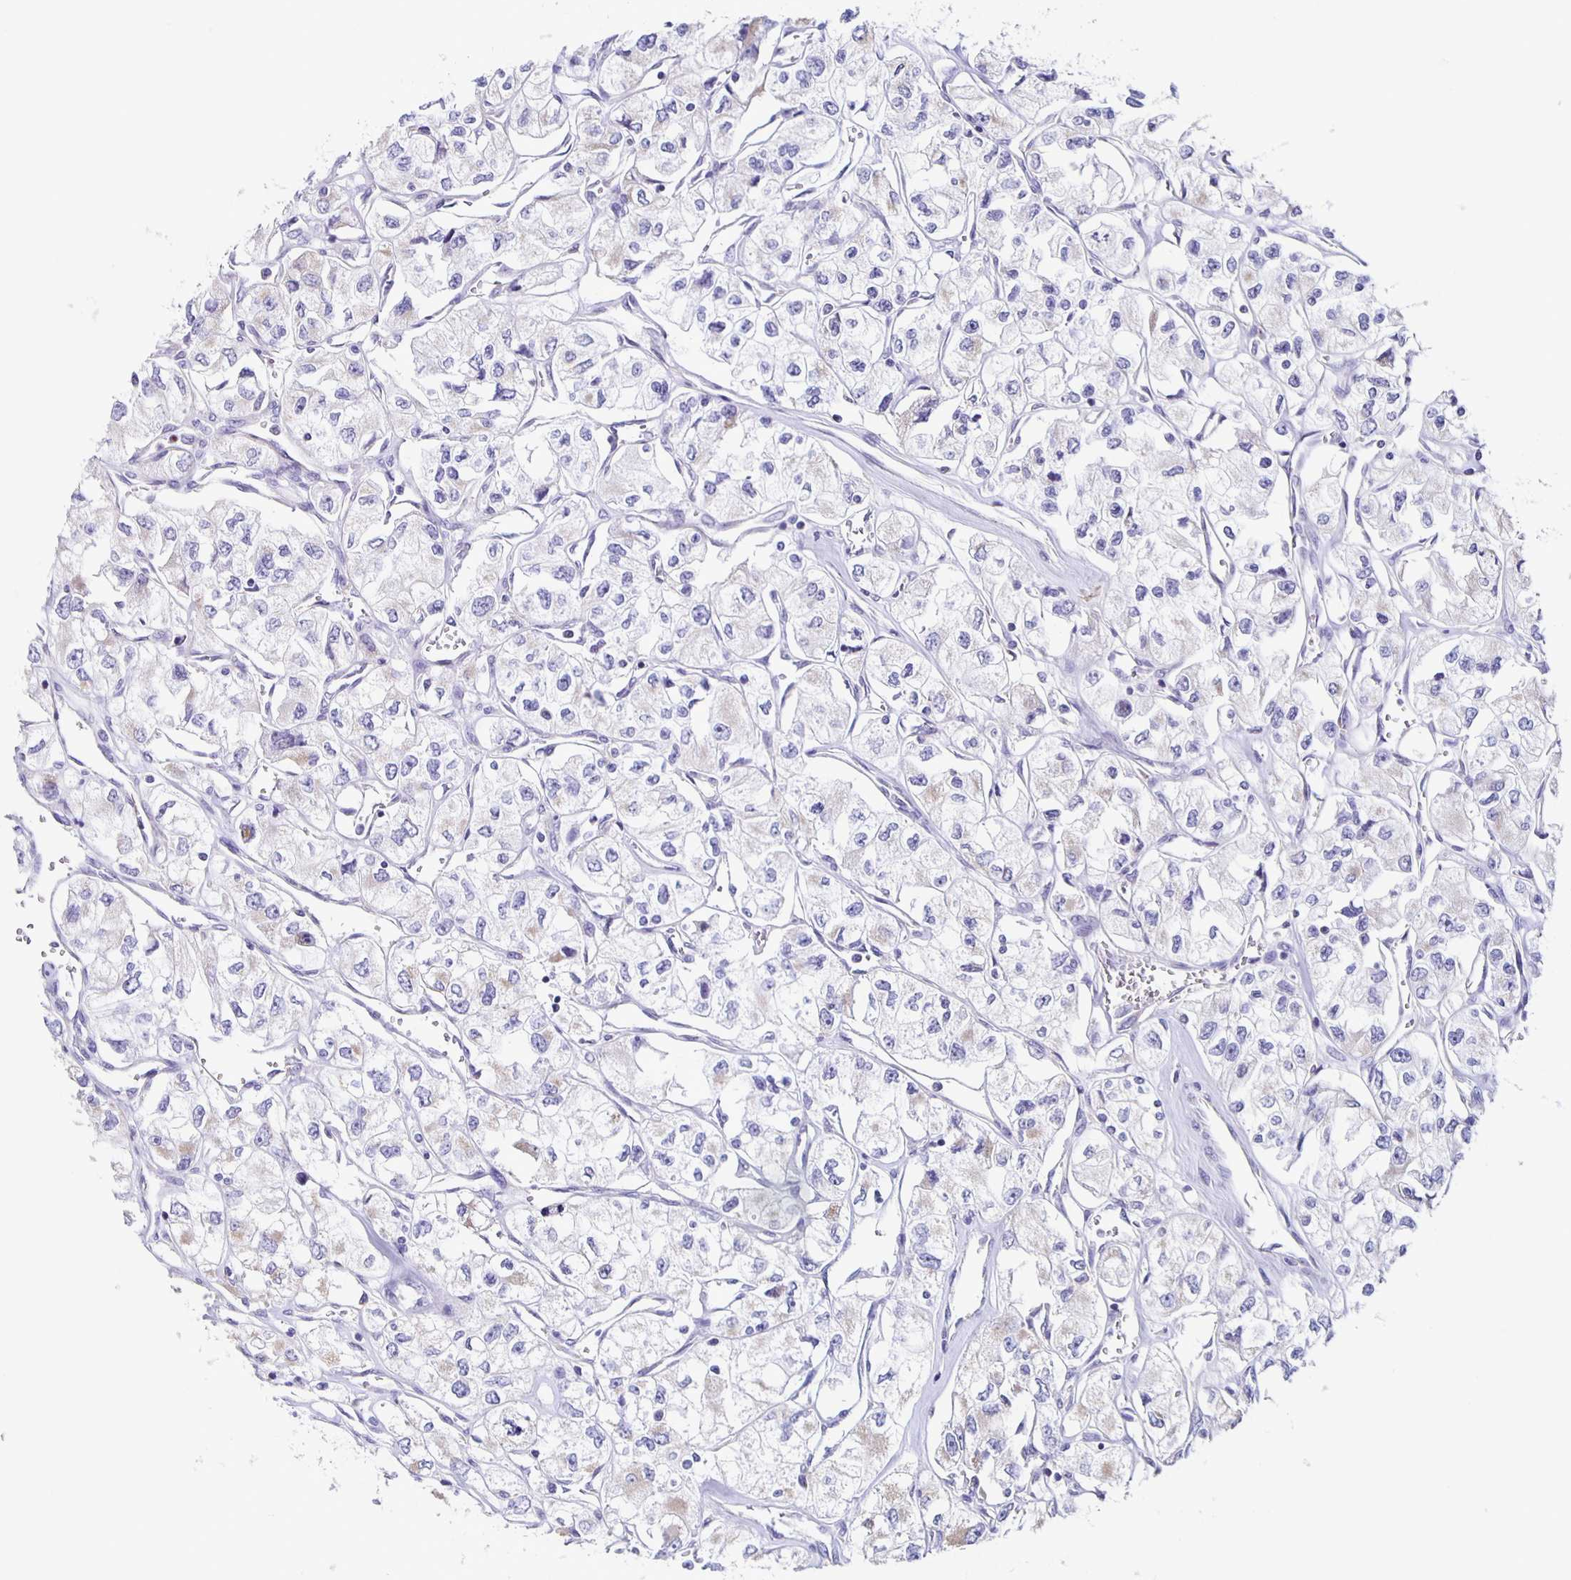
{"staining": {"intensity": "negative", "quantity": "none", "location": "none"}, "tissue": "renal cancer", "cell_type": "Tumor cells", "image_type": "cancer", "snomed": [{"axis": "morphology", "description": "Adenocarcinoma, NOS"}, {"axis": "topography", "description": "Kidney"}], "caption": "This micrograph is of renal cancer (adenocarcinoma) stained with immunohistochemistry (IHC) to label a protein in brown with the nuclei are counter-stained blue. There is no positivity in tumor cells.", "gene": "TPPP", "patient": {"sex": "female", "age": 59}}